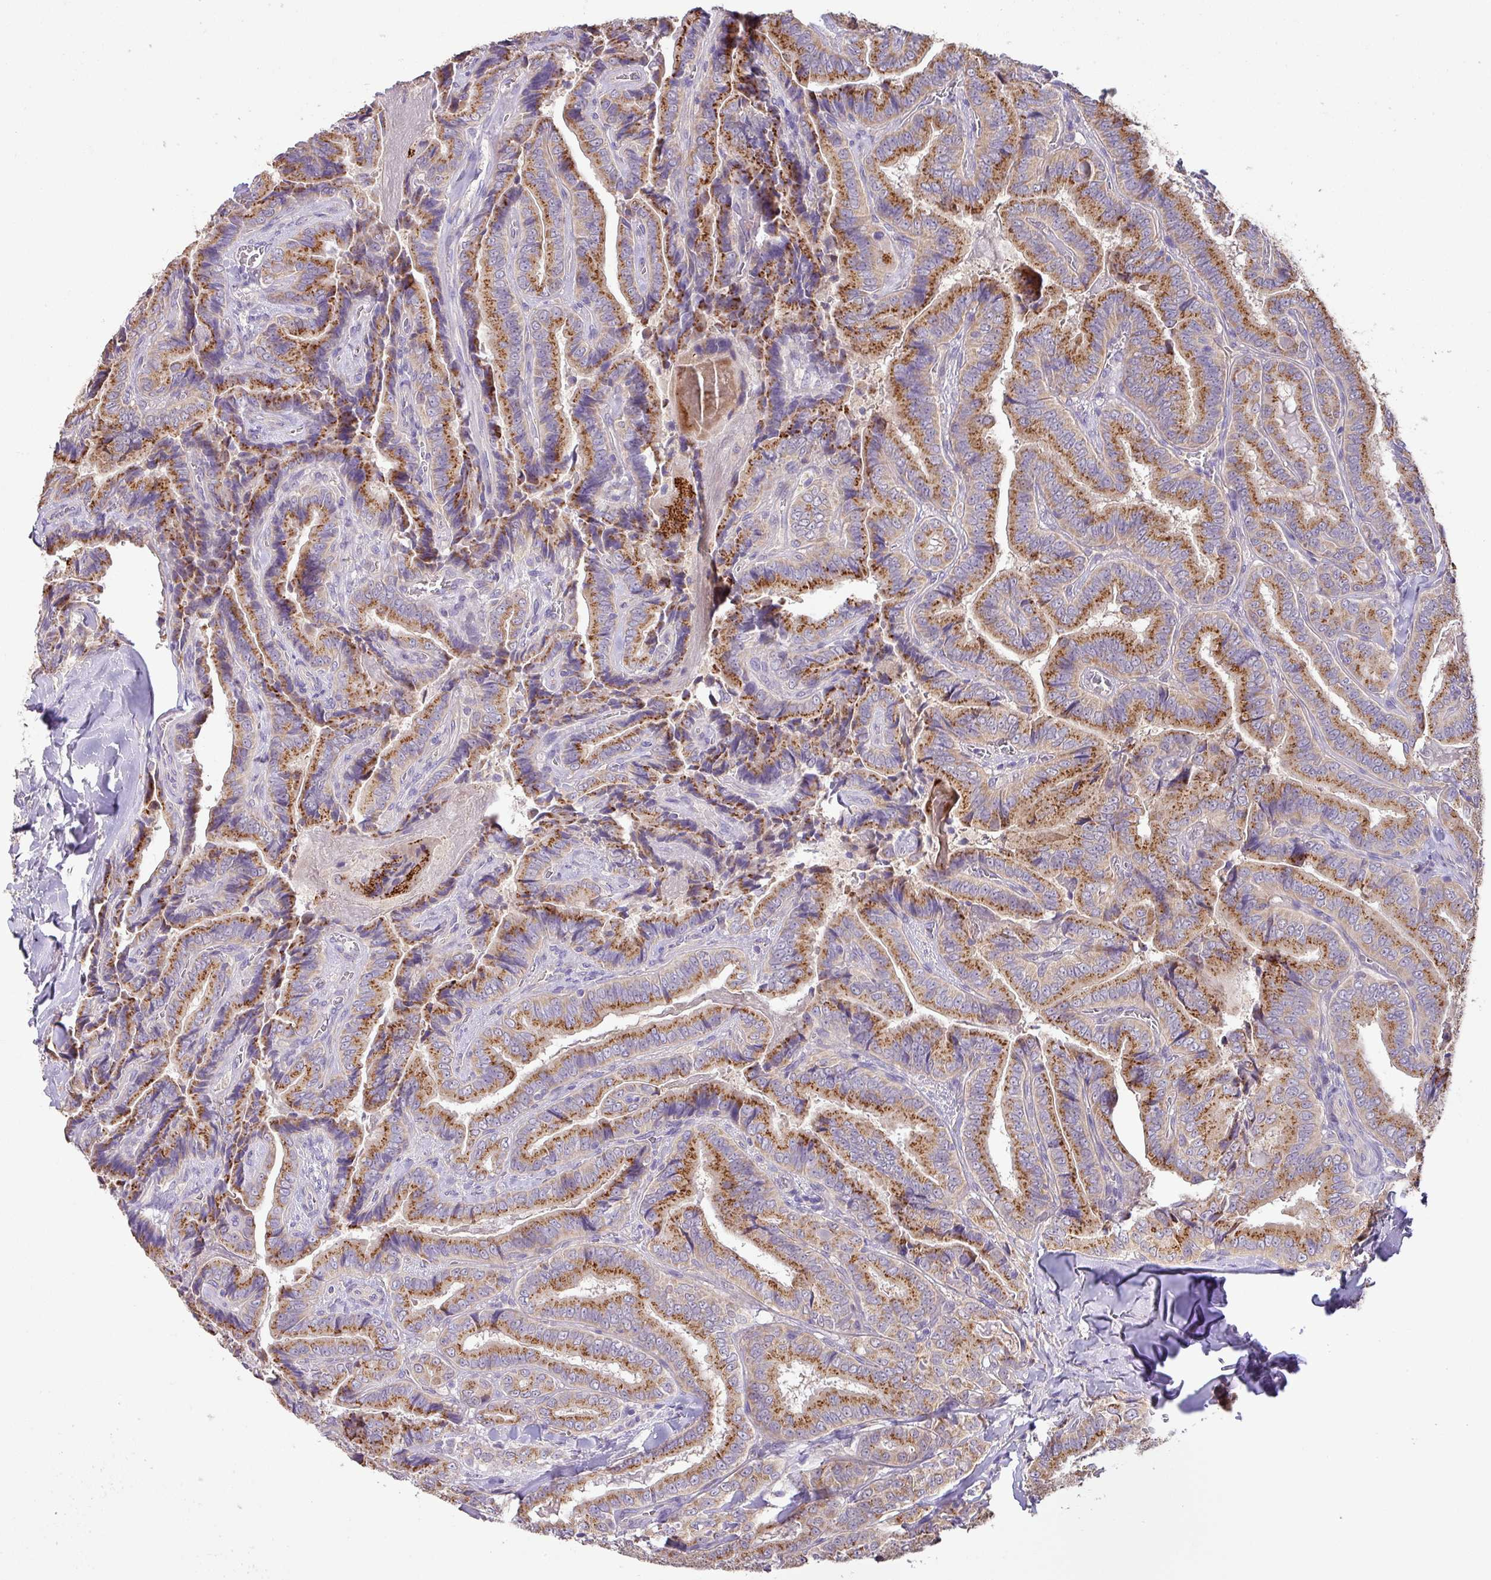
{"staining": {"intensity": "moderate", "quantity": ">75%", "location": "cytoplasmic/membranous"}, "tissue": "thyroid cancer", "cell_type": "Tumor cells", "image_type": "cancer", "snomed": [{"axis": "morphology", "description": "Papillary adenocarcinoma, NOS"}, {"axis": "topography", "description": "Thyroid gland"}], "caption": "This histopathology image reveals IHC staining of human papillary adenocarcinoma (thyroid), with medium moderate cytoplasmic/membranous positivity in approximately >75% of tumor cells.", "gene": "GALNT12", "patient": {"sex": "male", "age": 61}}